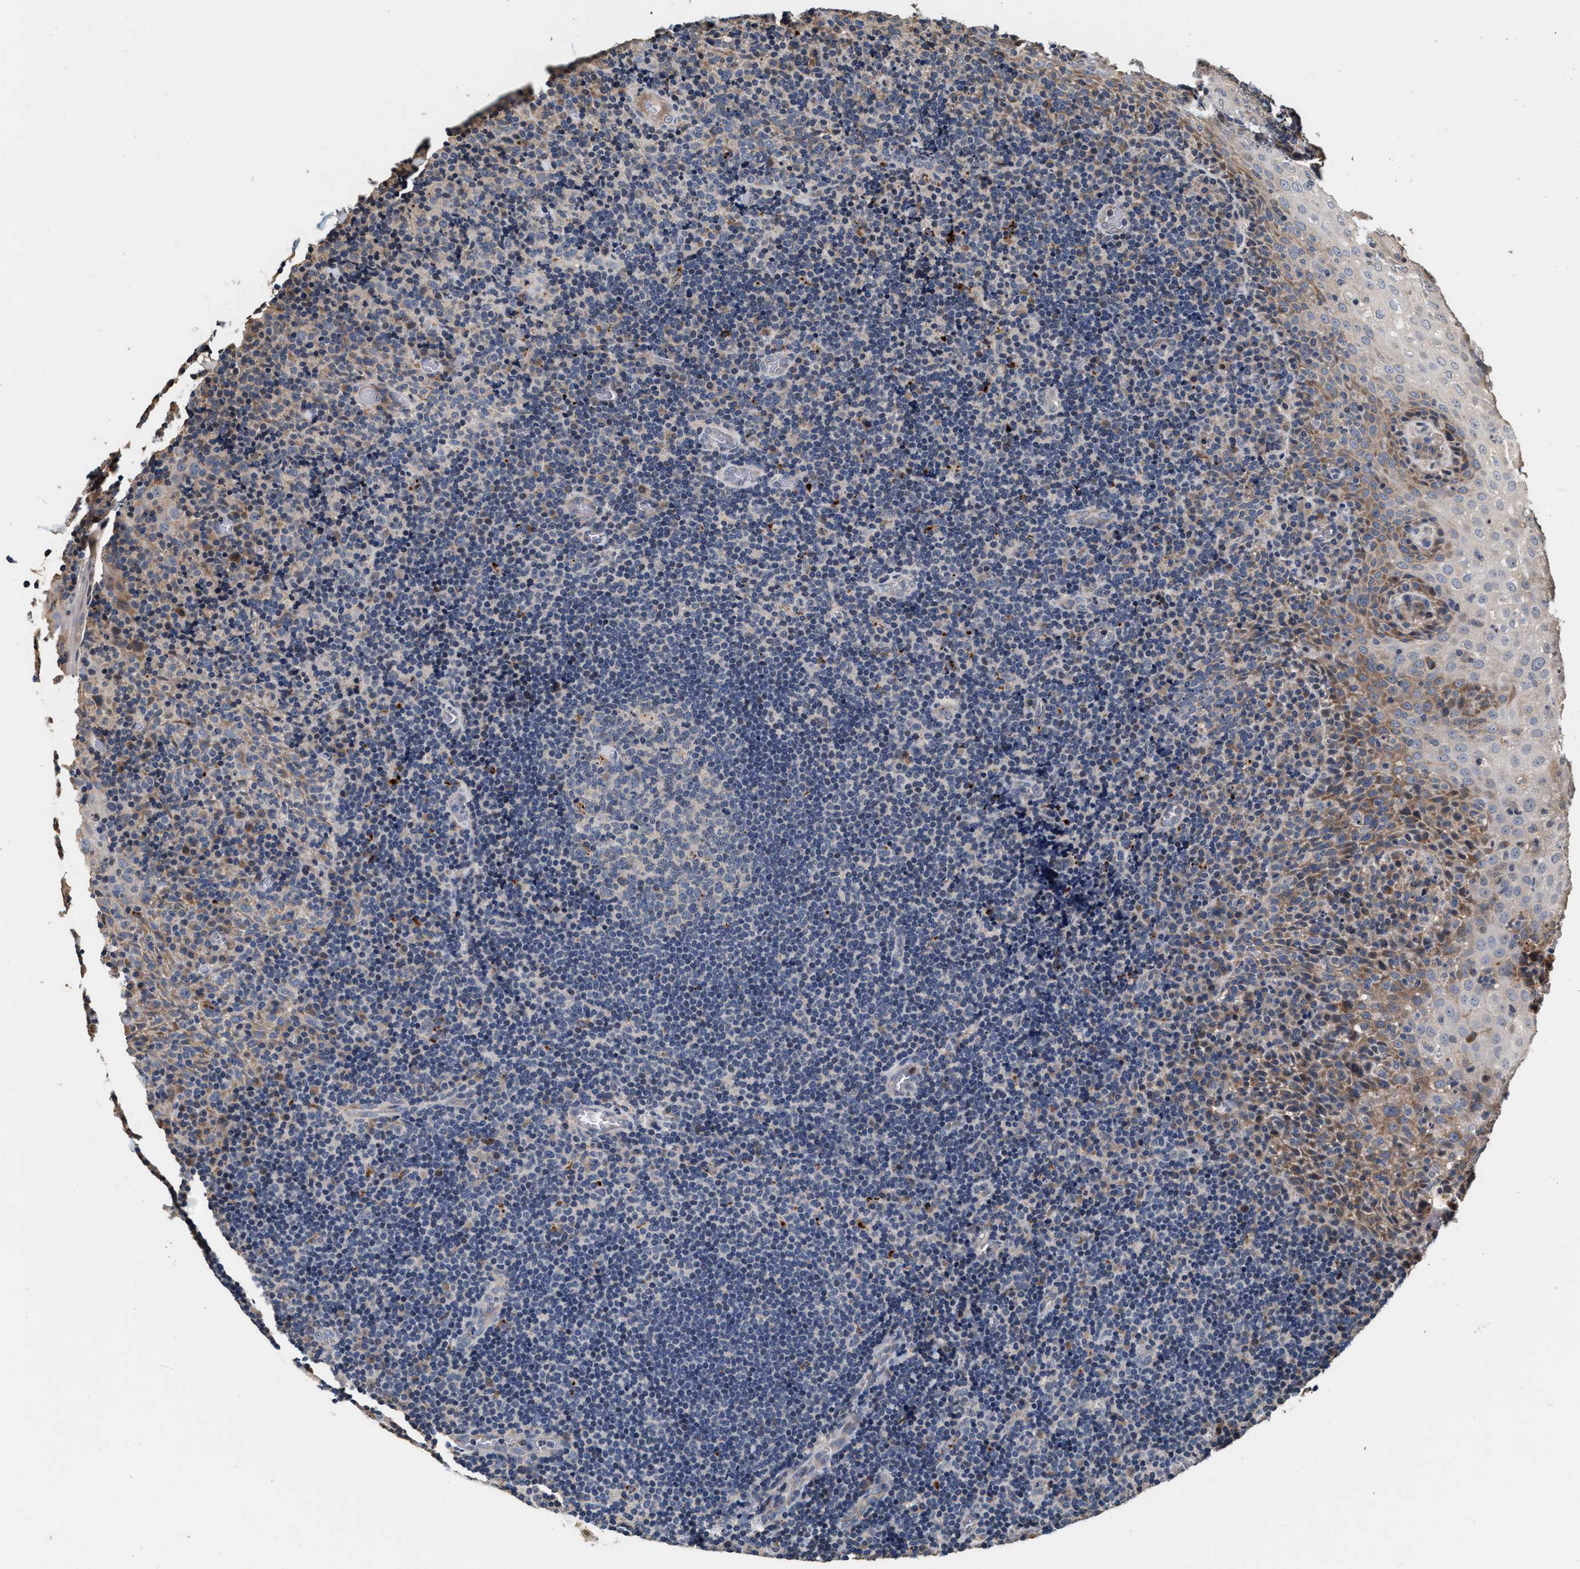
{"staining": {"intensity": "weak", "quantity": "<25%", "location": "cytoplasmic/membranous"}, "tissue": "tonsil", "cell_type": "Germinal center cells", "image_type": "normal", "snomed": [{"axis": "morphology", "description": "Normal tissue, NOS"}, {"axis": "topography", "description": "Tonsil"}], "caption": "Human tonsil stained for a protein using immunohistochemistry displays no positivity in germinal center cells.", "gene": "PTGR3", "patient": {"sex": "male", "age": 37}}